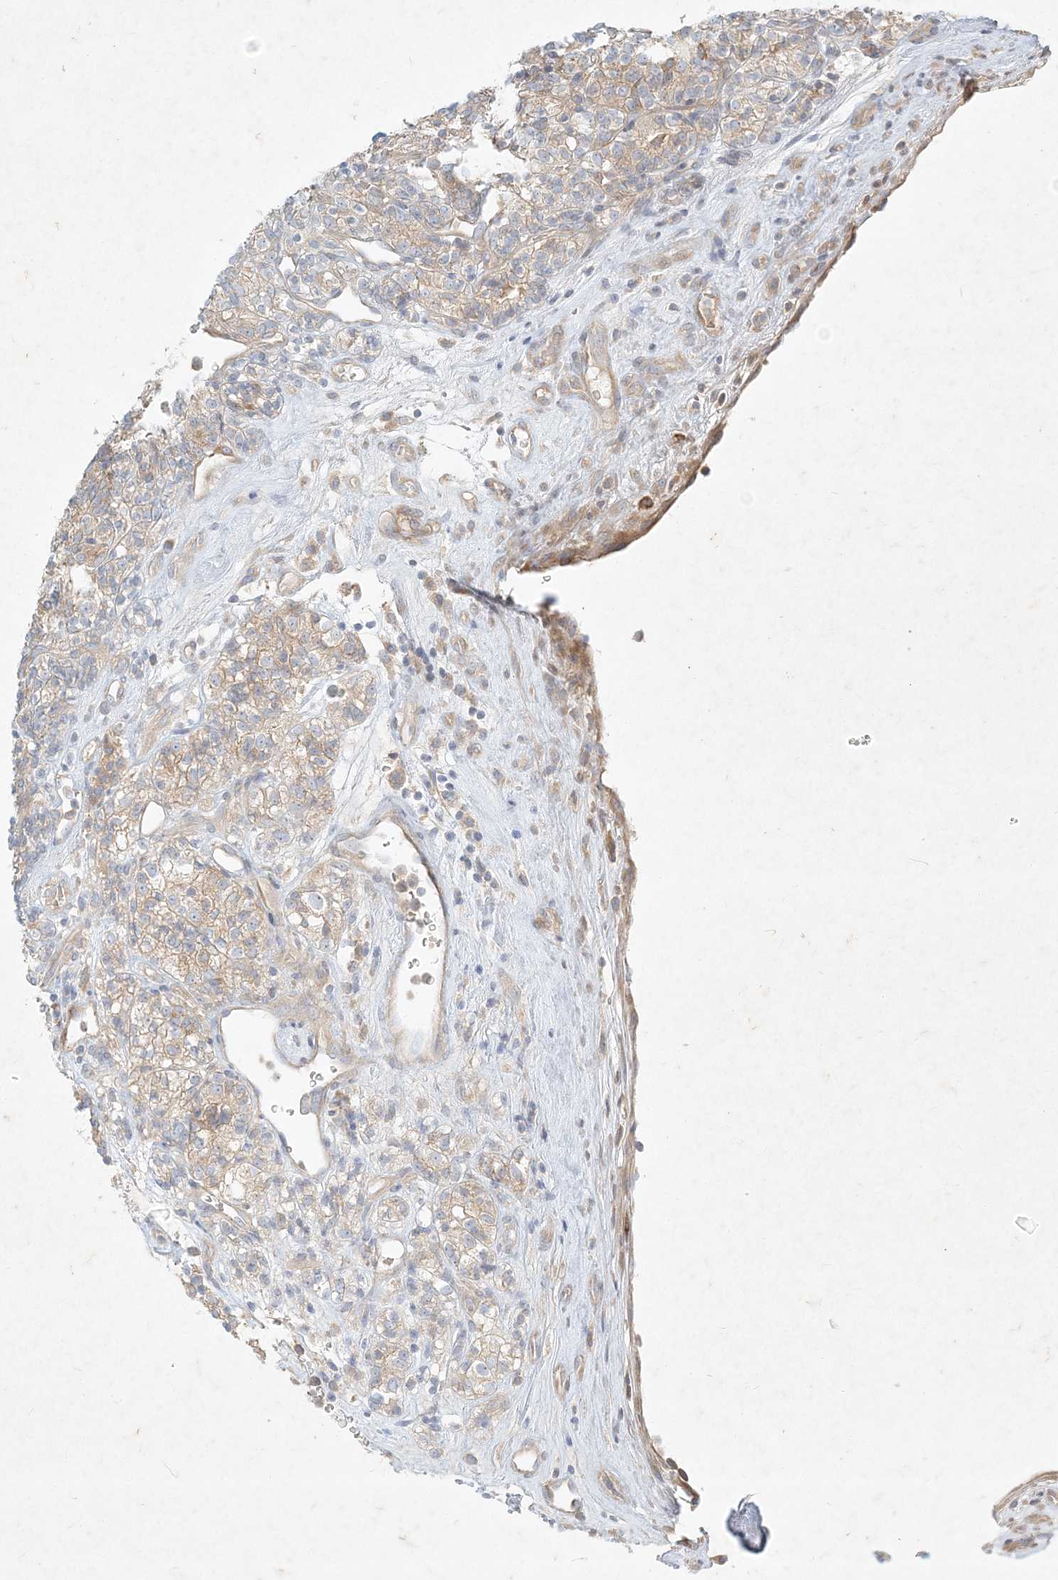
{"staining": {"intensity": "weak", "quantity": "25%-75%", "location": "cytoplasmic/membranous"}, "tissue": "renal cancer", "cell_type": "Tumor cells", "image_type": "cancer", "snomed": [{"axis": "morphology", "description": "Adenocarcinoma, NOS"}, {"axis": "topography", "description": "Kidney"}], "caption": "Immunohistochemistry (DAB (3,3'-diaminobenzidine)) staining of adenocarcinoma (renal) displays weak cytoplasmic/membranous protein positivity in about 25%-75% of tumor cells. (DAB (3,3'-diaminobenzidine) IHC, brown staining for protein, blue staining for nuclei).", "gene": "STK11IP", "patient": {"sex": "male", "age": 77}}